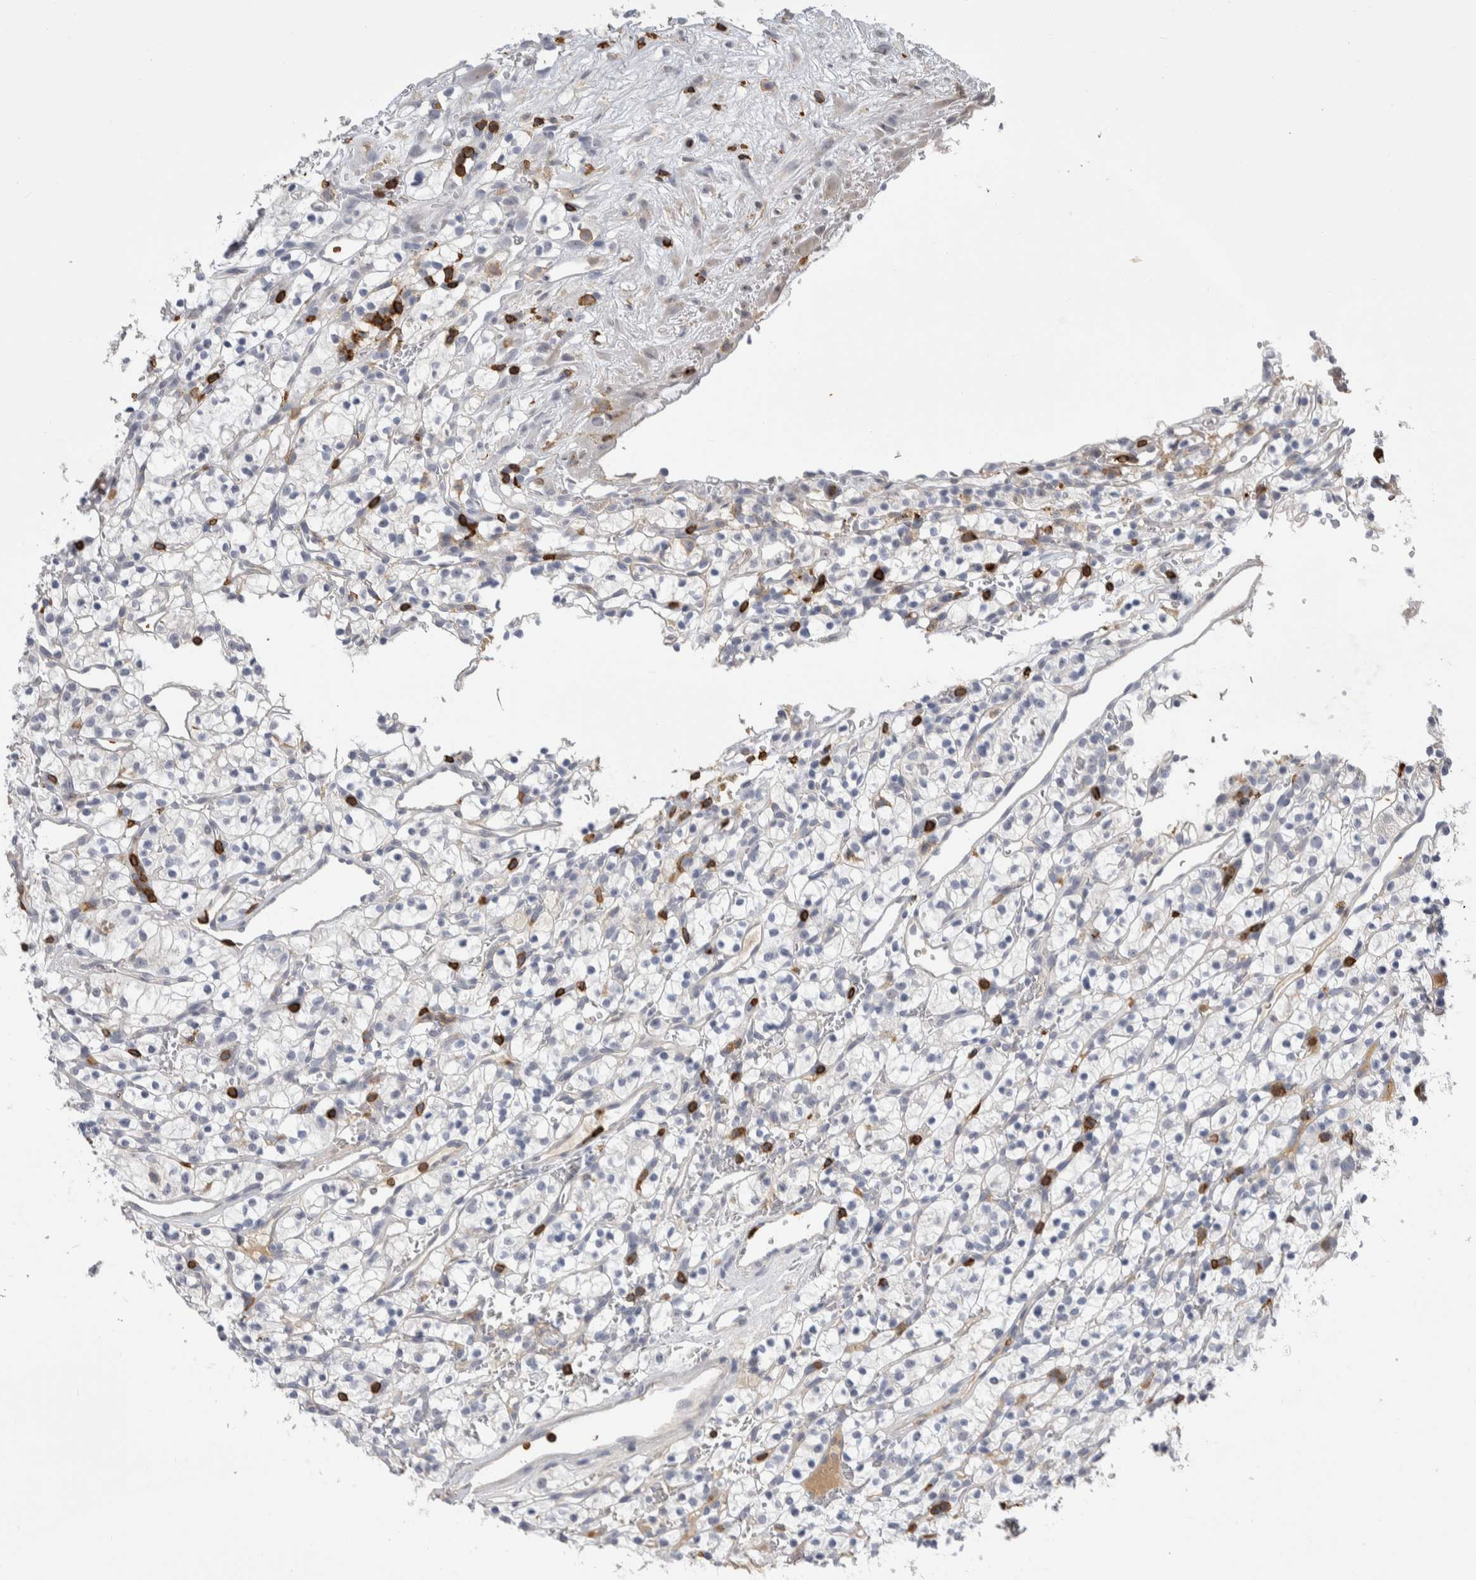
{"staining": {"intensity": "negative", "quantity": "none", "location": "none"}, "tissue": "renal cancer", "cell_type": "Tumor cells", "image_type": "cancer", "snomed": [{"axis": "morphology", "description": "Adenocarcinoma, NOS"}, {"axis": "topography", "description": "Kidney"}], "caption": "Immunohistochemistry (IHC) histopathology image of neoplastic tissue: adenocarcinoma (renal) stained with DAB reveals no significant protein expression in tumor cells. (DAB IHC with hematoxylin counter stain).", "gene": "CEP295NL", "patient": {"sex": "female", "age": 57}}